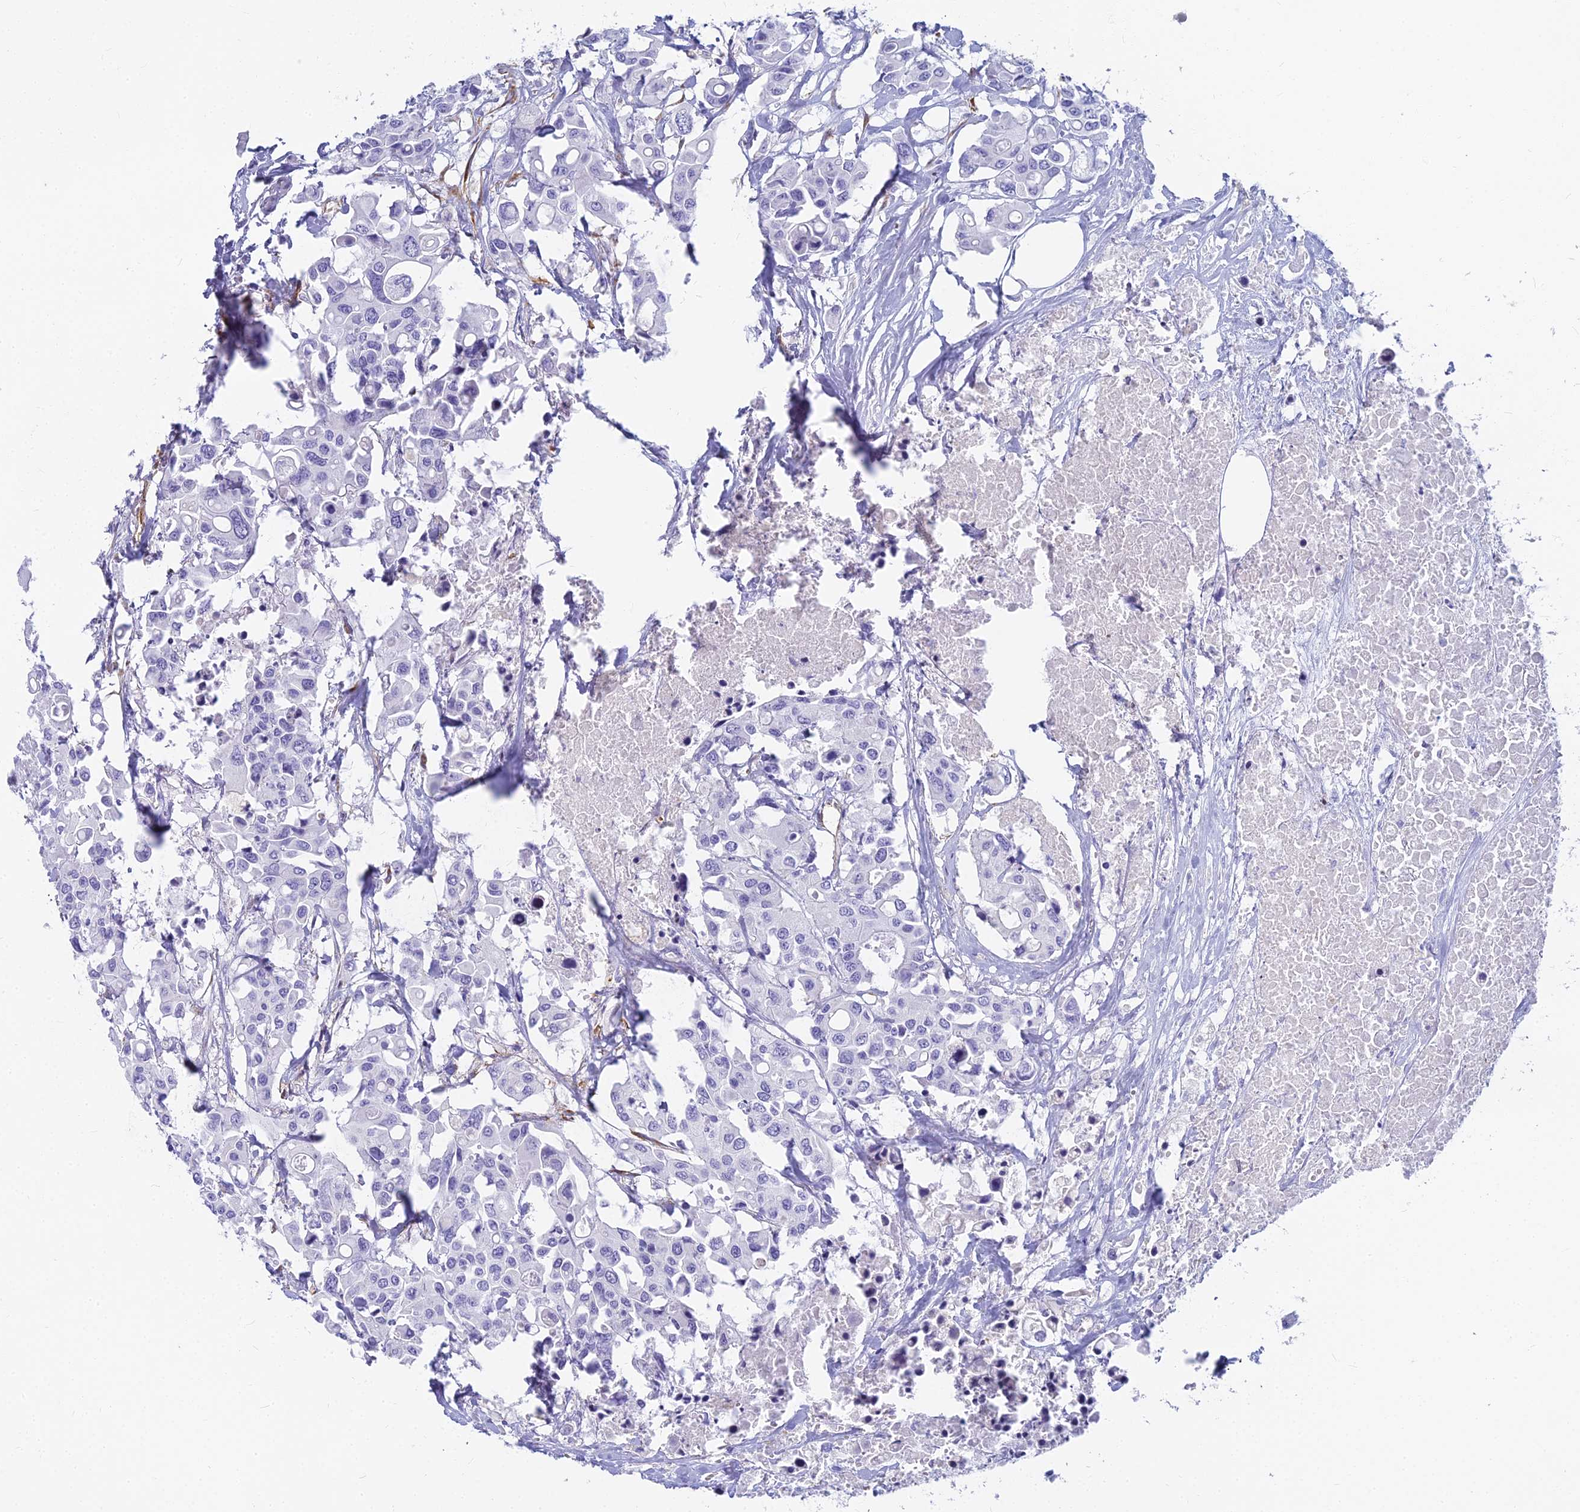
{"staining": {"intensity": "negative", "quantity": "none", "location": "none"}, "tissue": "colorectal cancer", "cell_type": "Tumor cells", "image_type": "cancer", "snomed": [{"axis": "morphology", "description": "Adenocarcinoma, NOS"}, {"axis": "topography", "description": "Colon"}], "caption": "This is an immunohistochemistry micrograph of human adenocarcinoma (colorectal). There is no expression in tumor cells.", "gene": "EVI2A", "patient": {"sex": "male", "age": 77}}